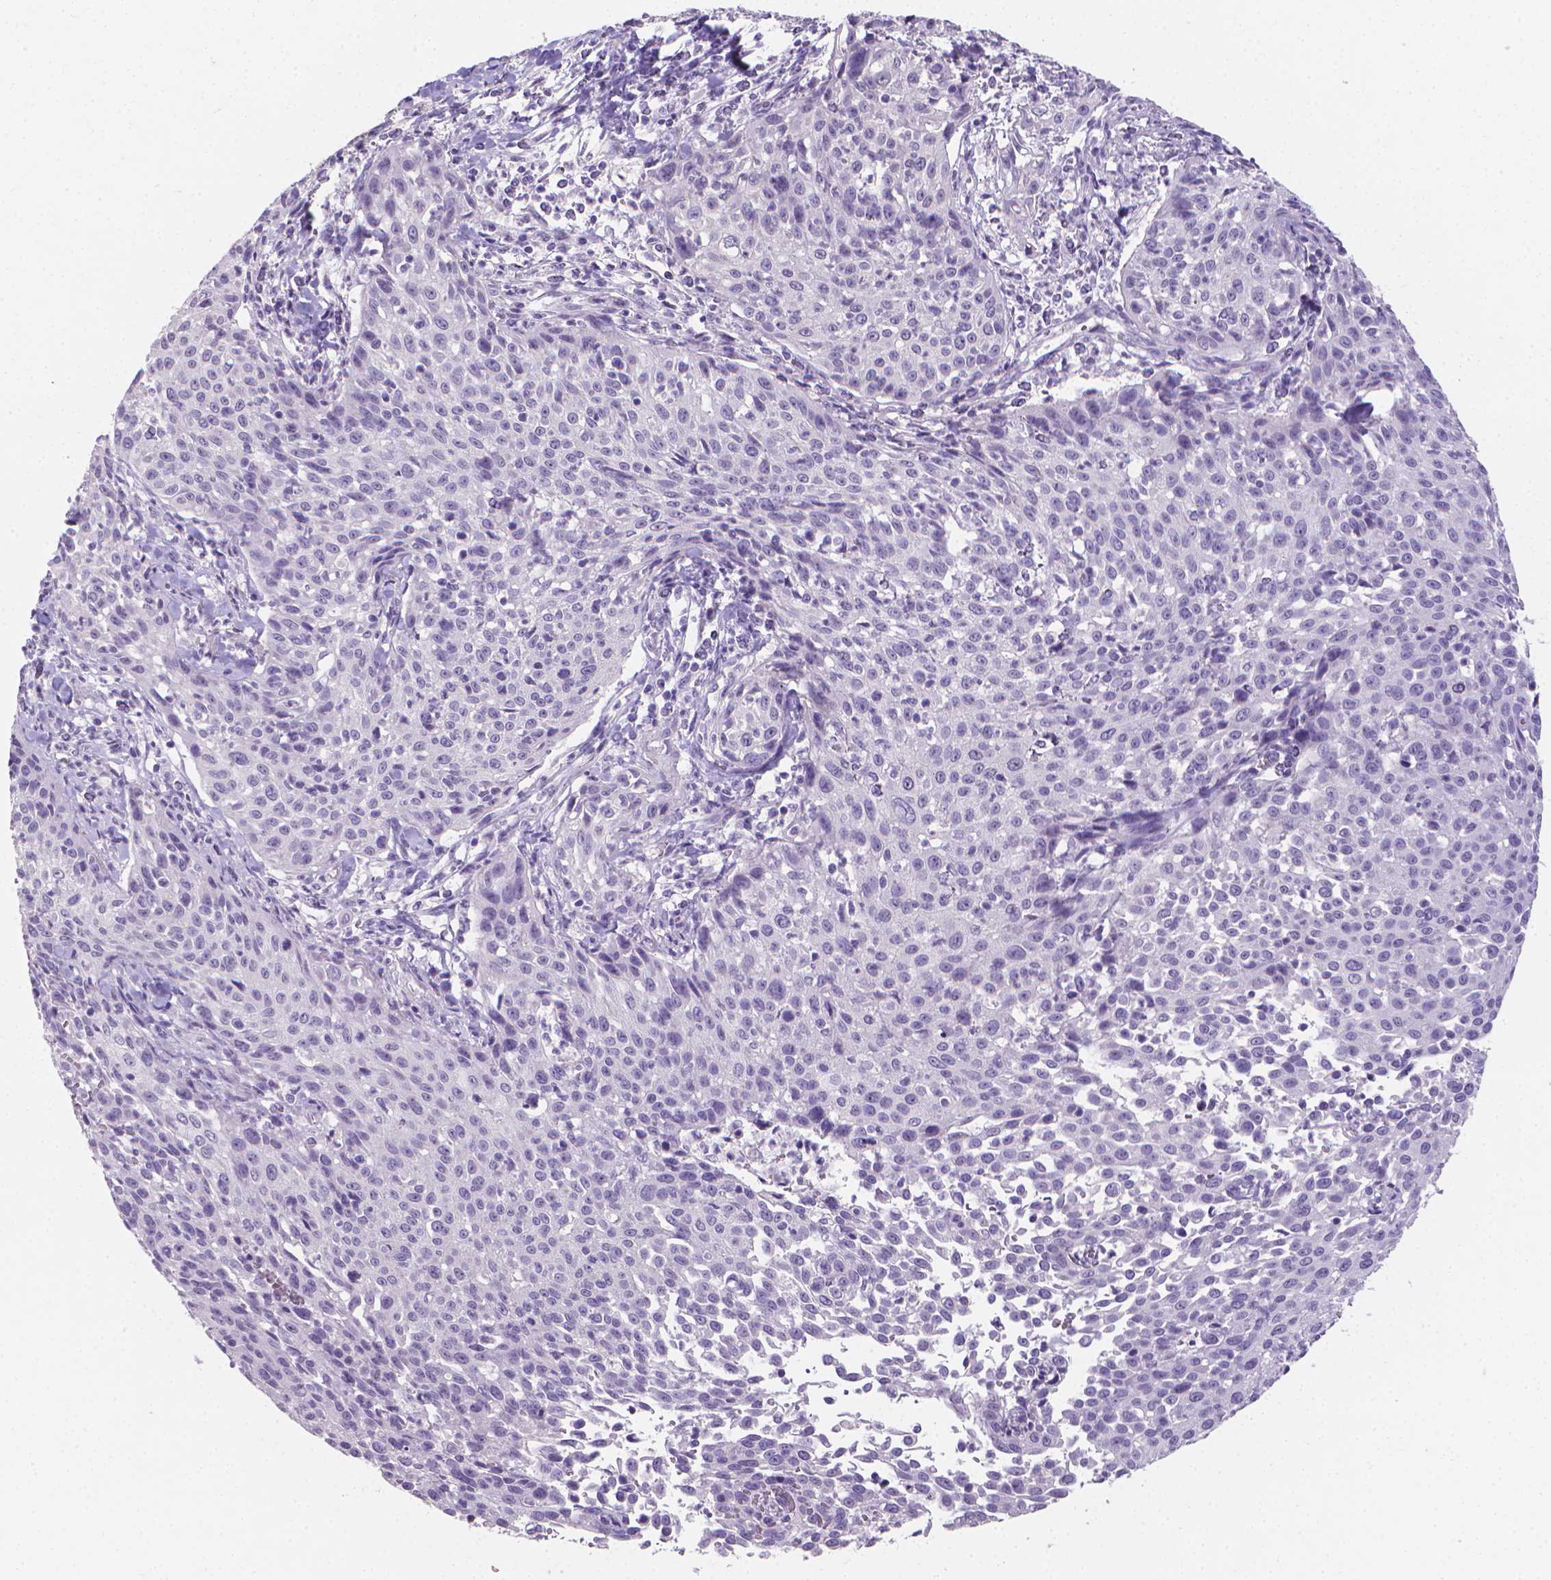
{"staining": {"intensity": "negative", "quantity": "none", "location": "none"}, "tissue": "cervical cancer", "cell_type": "Tumor cells", "image_type": "cancer", "snomed": [{"axis": "morphology", "description": "Squamous cell carcinoma, NOS"}, {"axis": "topography", "description": "Cervix"}], "caption": "This is an immunohistochemistry (IHC) photomicrograph of squamous cell carcinoma (cervical). There is no positivity in tumor cells.", "gene": "XPNPEP2", "patient": {"sex": "female", "age": 26}}